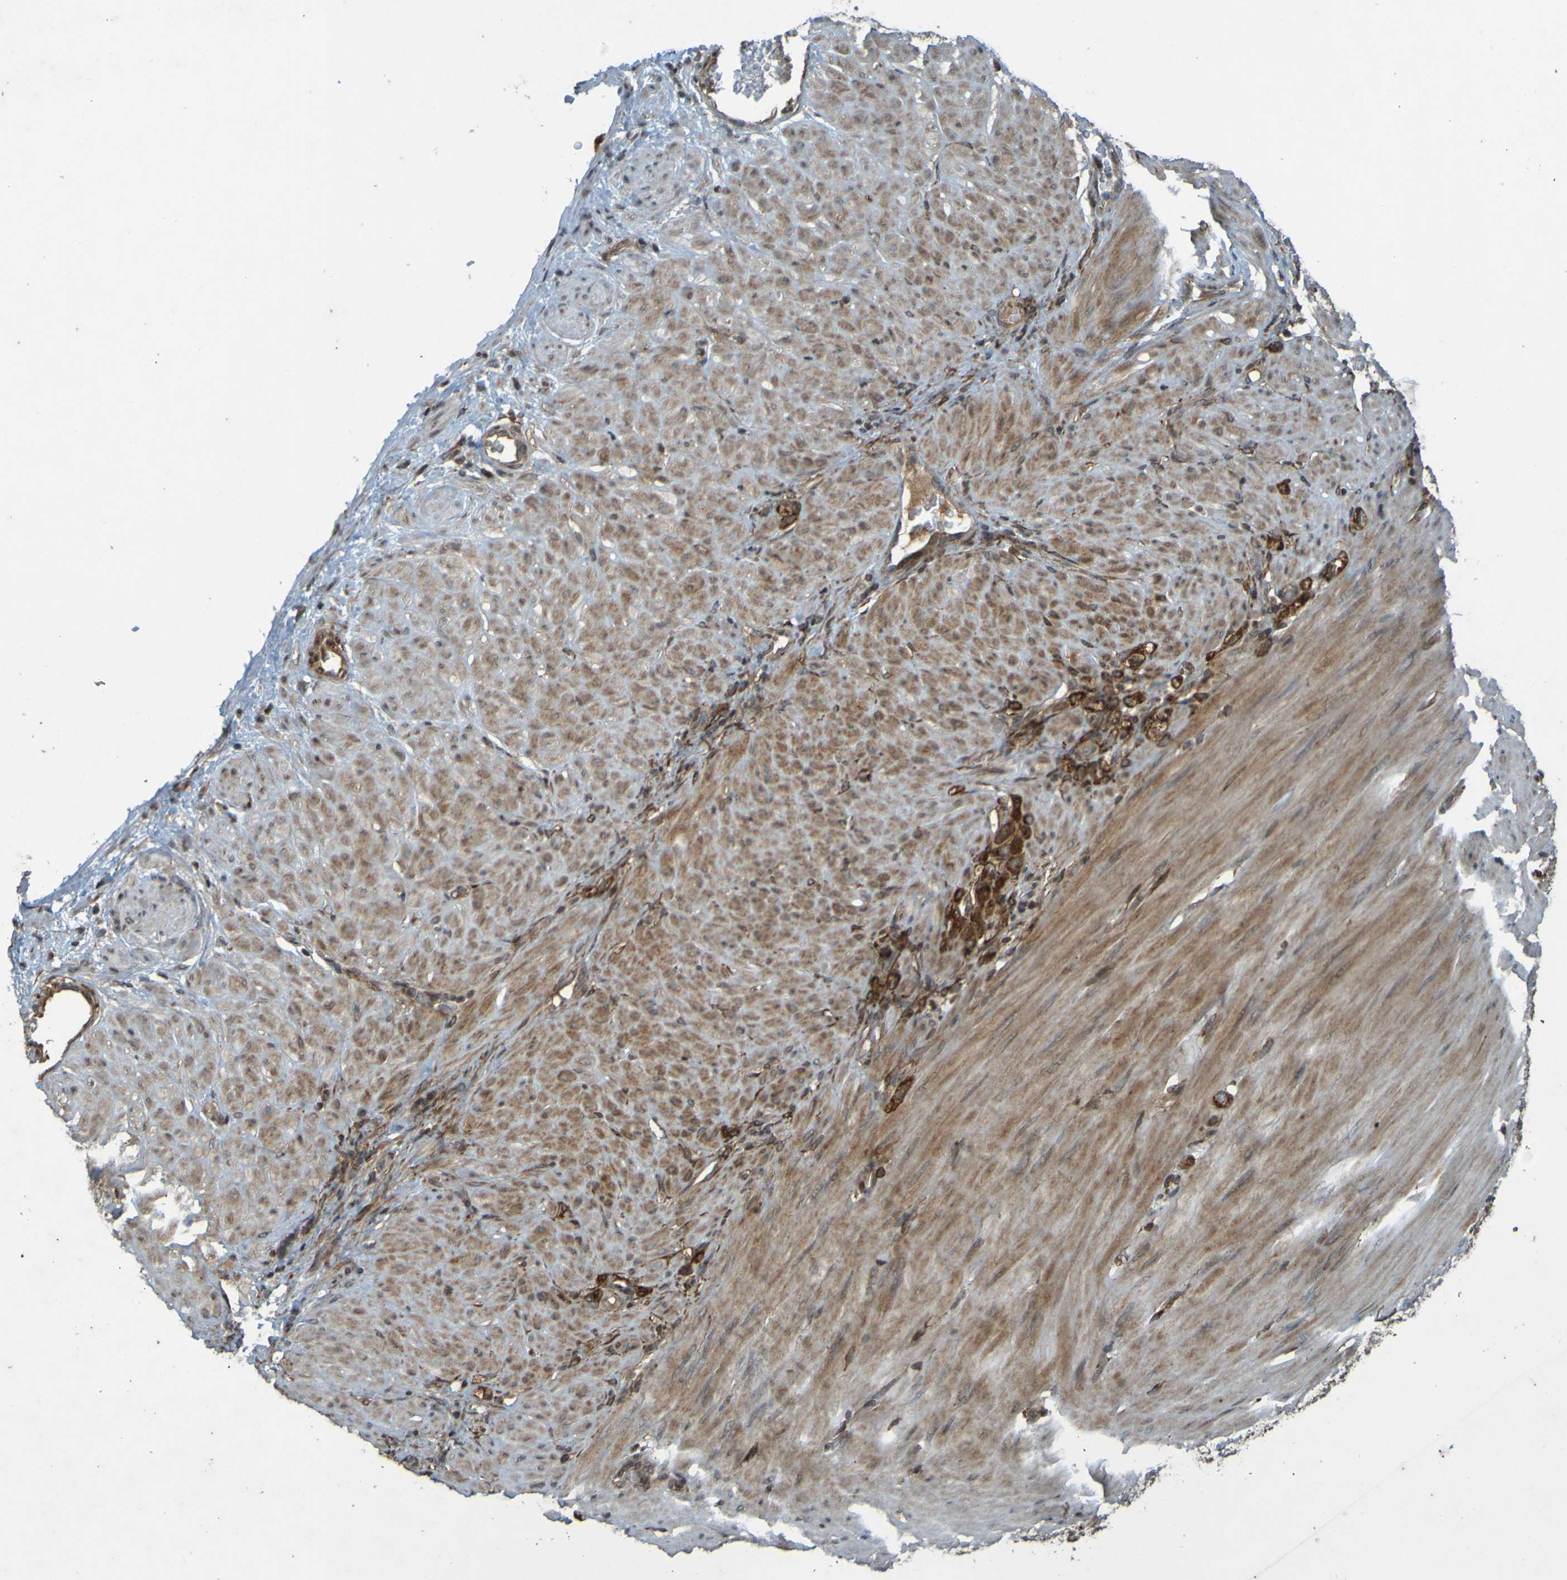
{"staining": {"intensity": "strong", "quantity": ">75%", "location": "cytoplasmic/membranous"}, "tissue": "stomach cancer", "cell_type": "Tumor cells", "image_type": "cancer", "snomed": [{"axis": "morphology", "description": "Adenocarcinoma, NOS"}, {"axis": "topography", "description": "Stomach"}], "caption": "Immunohistochemical staining of human stomach cancer (adenocarcinoma) demonstrates high levels of strong cytoplasmic/membranous protein positivity in approximately >75% of tumor cells.", "gene": "GUCY1A1", "patient": {"sex": "male", "age": 82}}